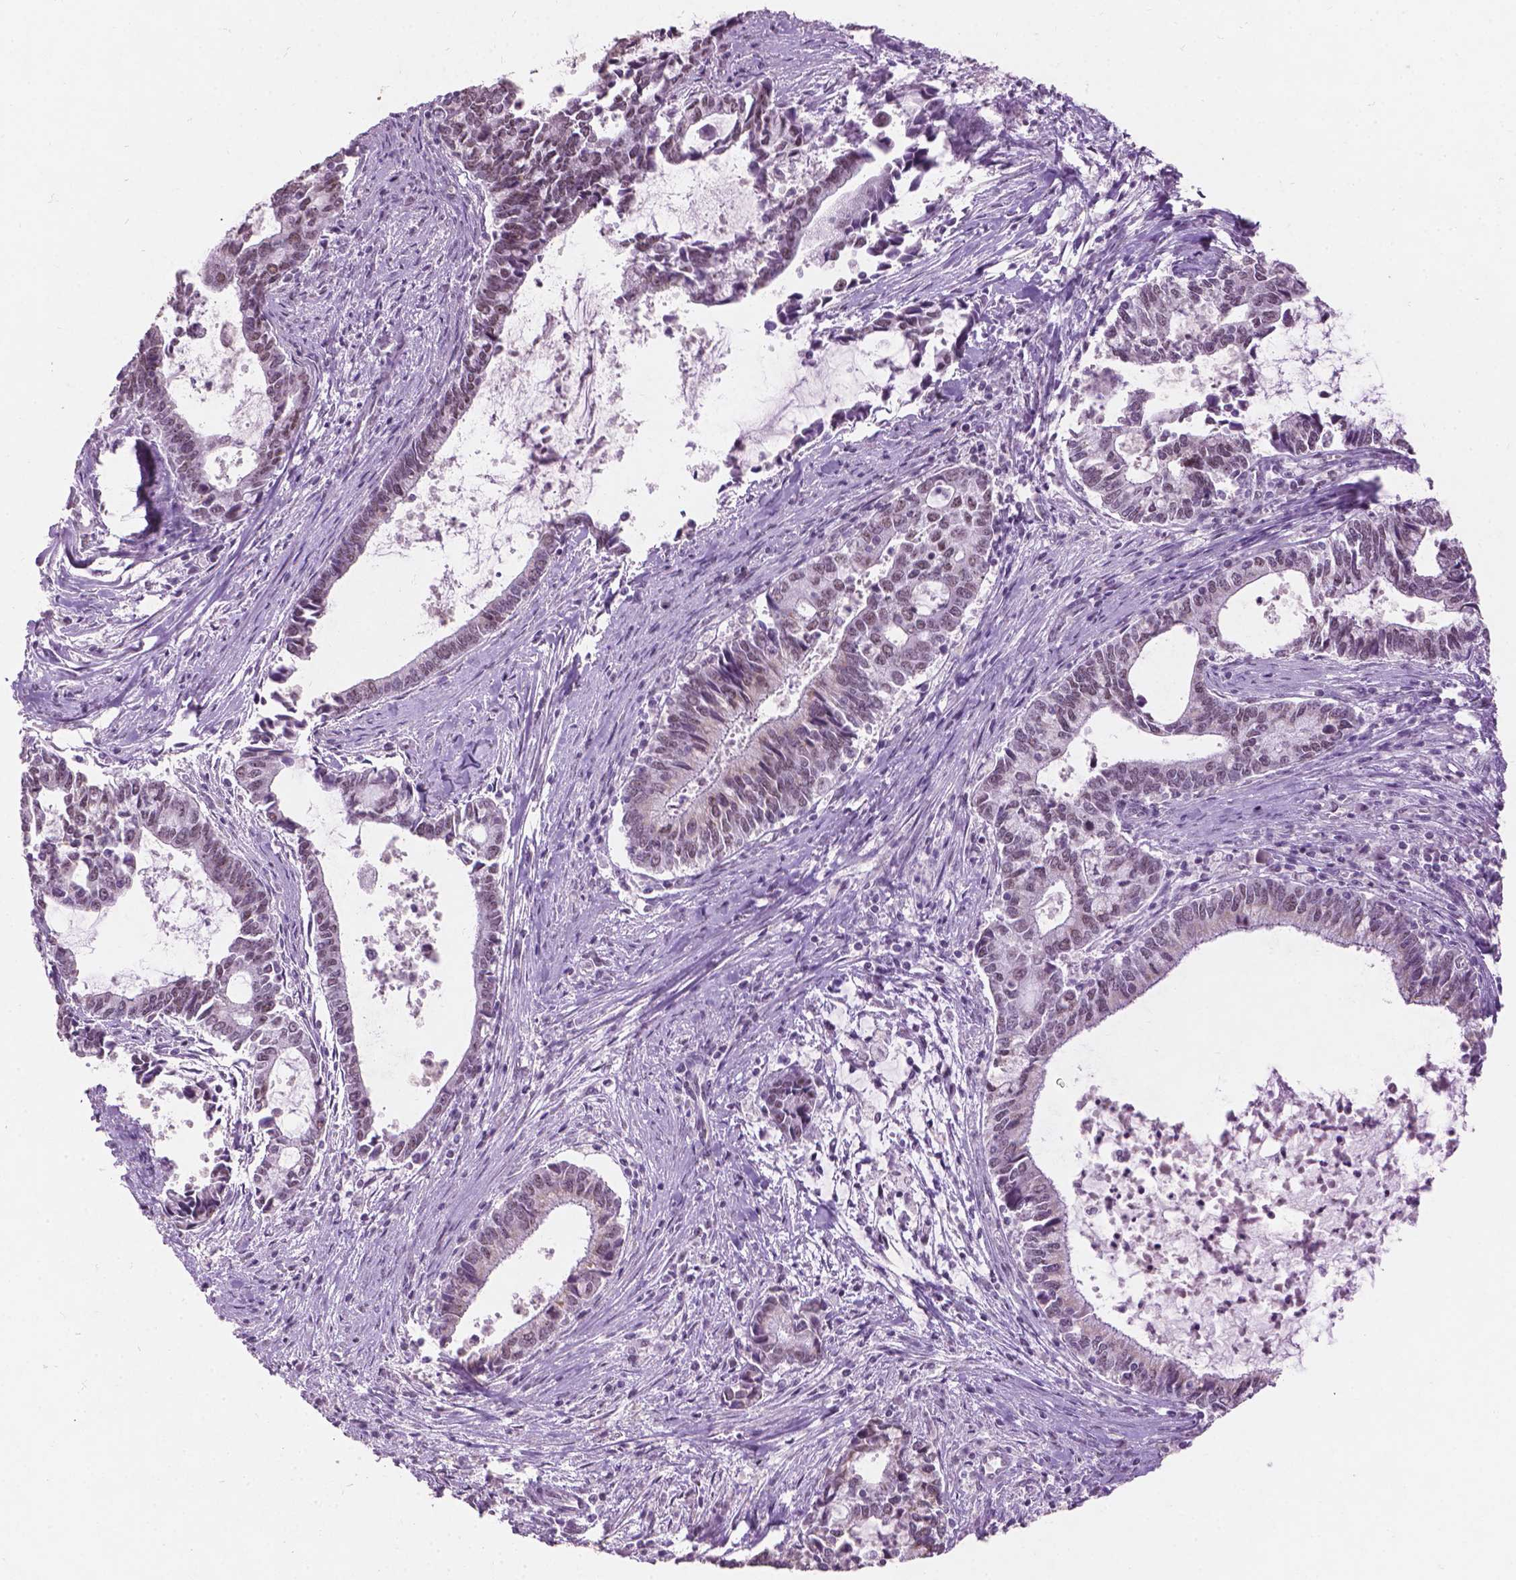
{"staining": {"intensity": "moderate", "quantity": "25%-75%", "location": "nuclear"}, "tissue": "cervical cancer", "cell_type": "Tumor cells", "image_type": "cancer", "snomed": [{"axis": "morphology", "description": "Adenocarcinoma, NOS"}, {"axis": "topography", "description": "Cervix"}], "caption": "This is a micrograph of immunohistochemistry (IHC) staining of cervical adenocarcinoma, which shows moderate expression in the nuclear of tumor cells.", "gene": "COIL", "patient": {"sex": "female", "age": 42}}